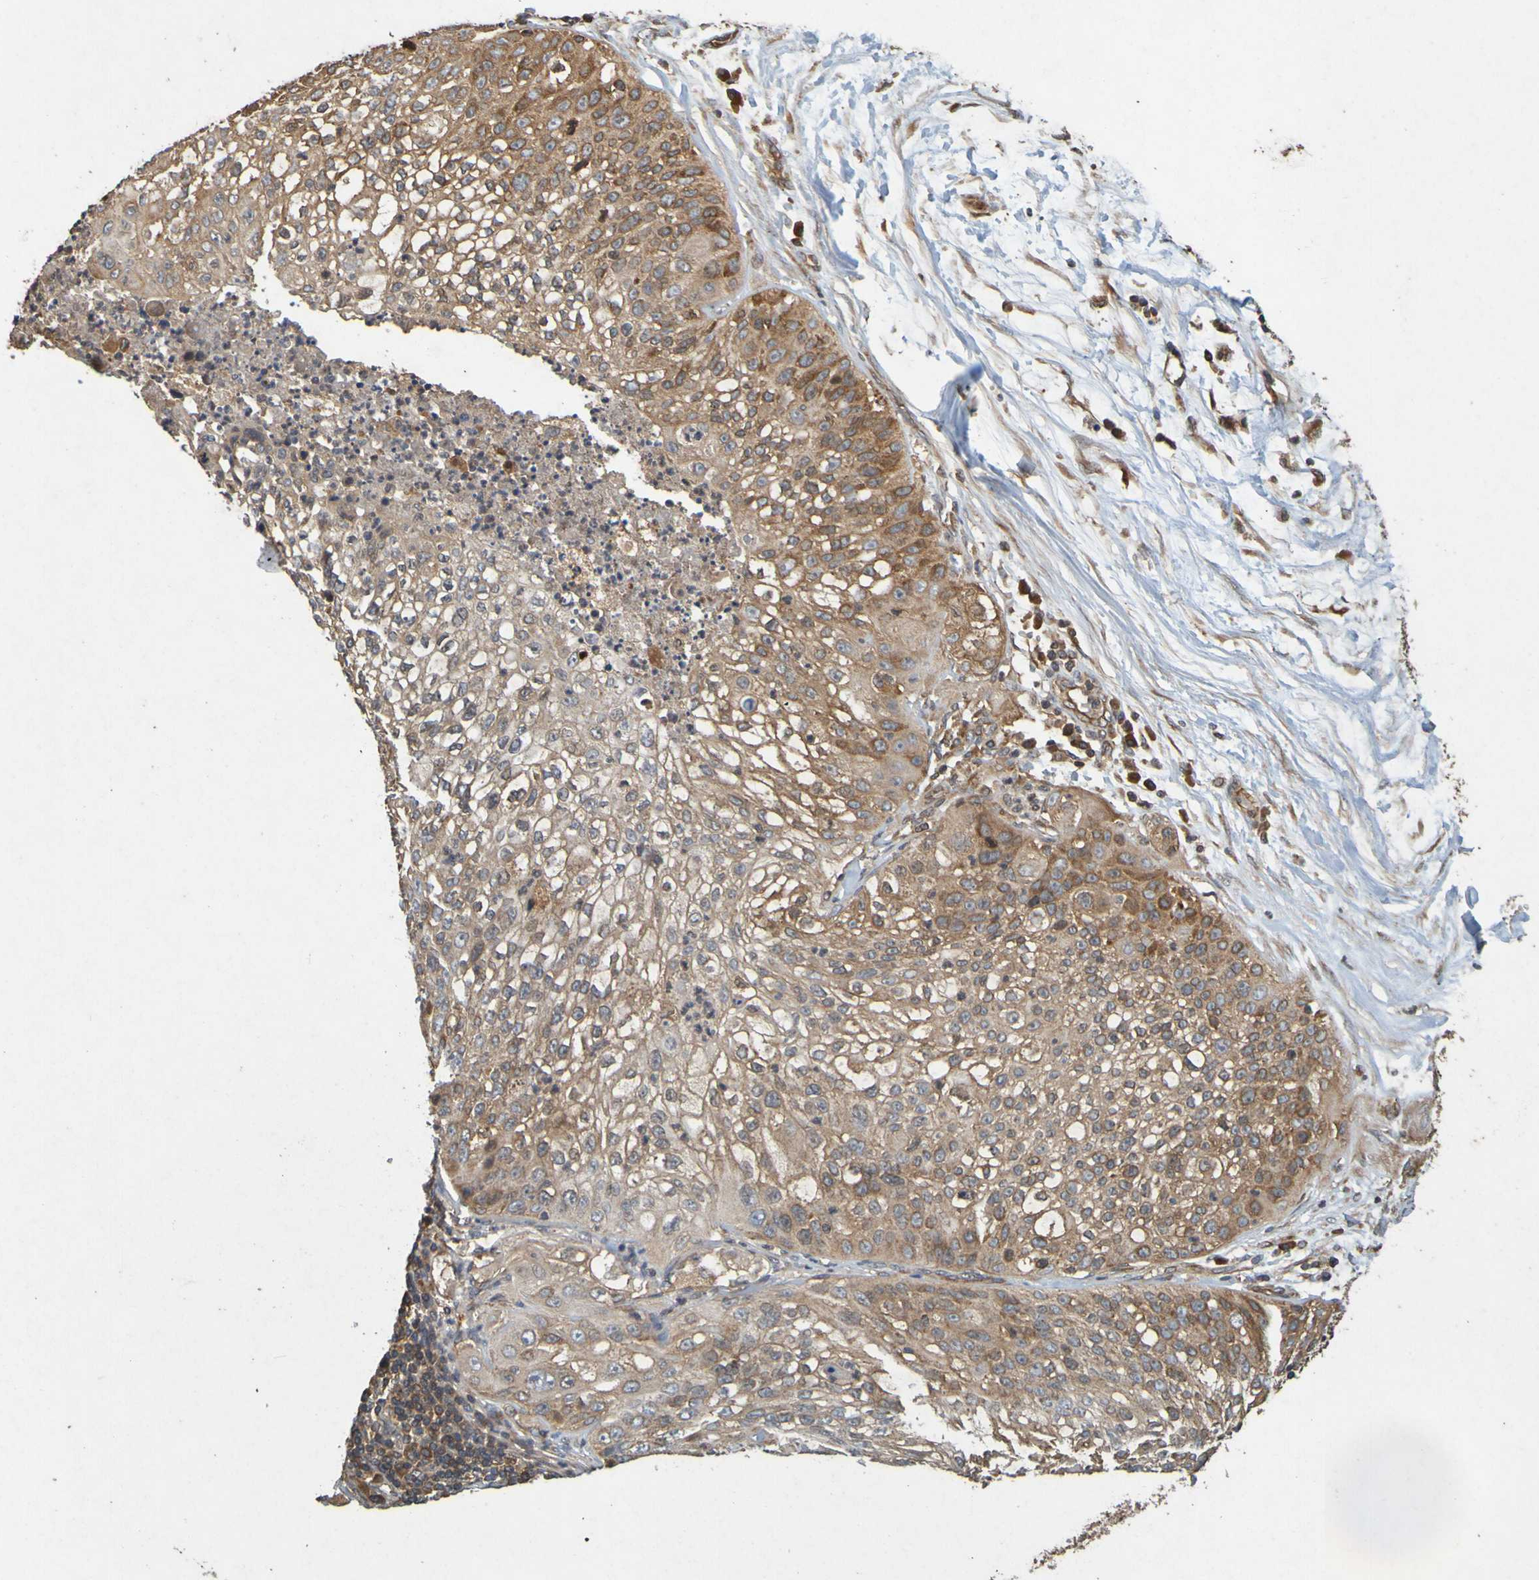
{"staining": {"intensity": "moderate", "quantity": ">75%", "location": "cytoplasmic/membranous"}, "tissue": "lung cancer", "cell_type": "Tumor cells", "image_type": "cancer", "snomed": [{"axis": "morphology", "description": "Inflammation, NOS"}, {"axis": "morphology", "description": "Squamous cell carcinoma, NOS"}, {"axis": "topography", "description": "Lymph node"}, {"axis": "topography", "description": "Soft tissue"}, {"axis": "topography", "description": "Lung"}], "caption": "Tumor cells reveal moderate cytoplasmic/membranous expression in approximately >75% of cells in lung squamous cell carcinoma.", "gene": "OCRL", "patient": {"sex": "male", "age": 66}}